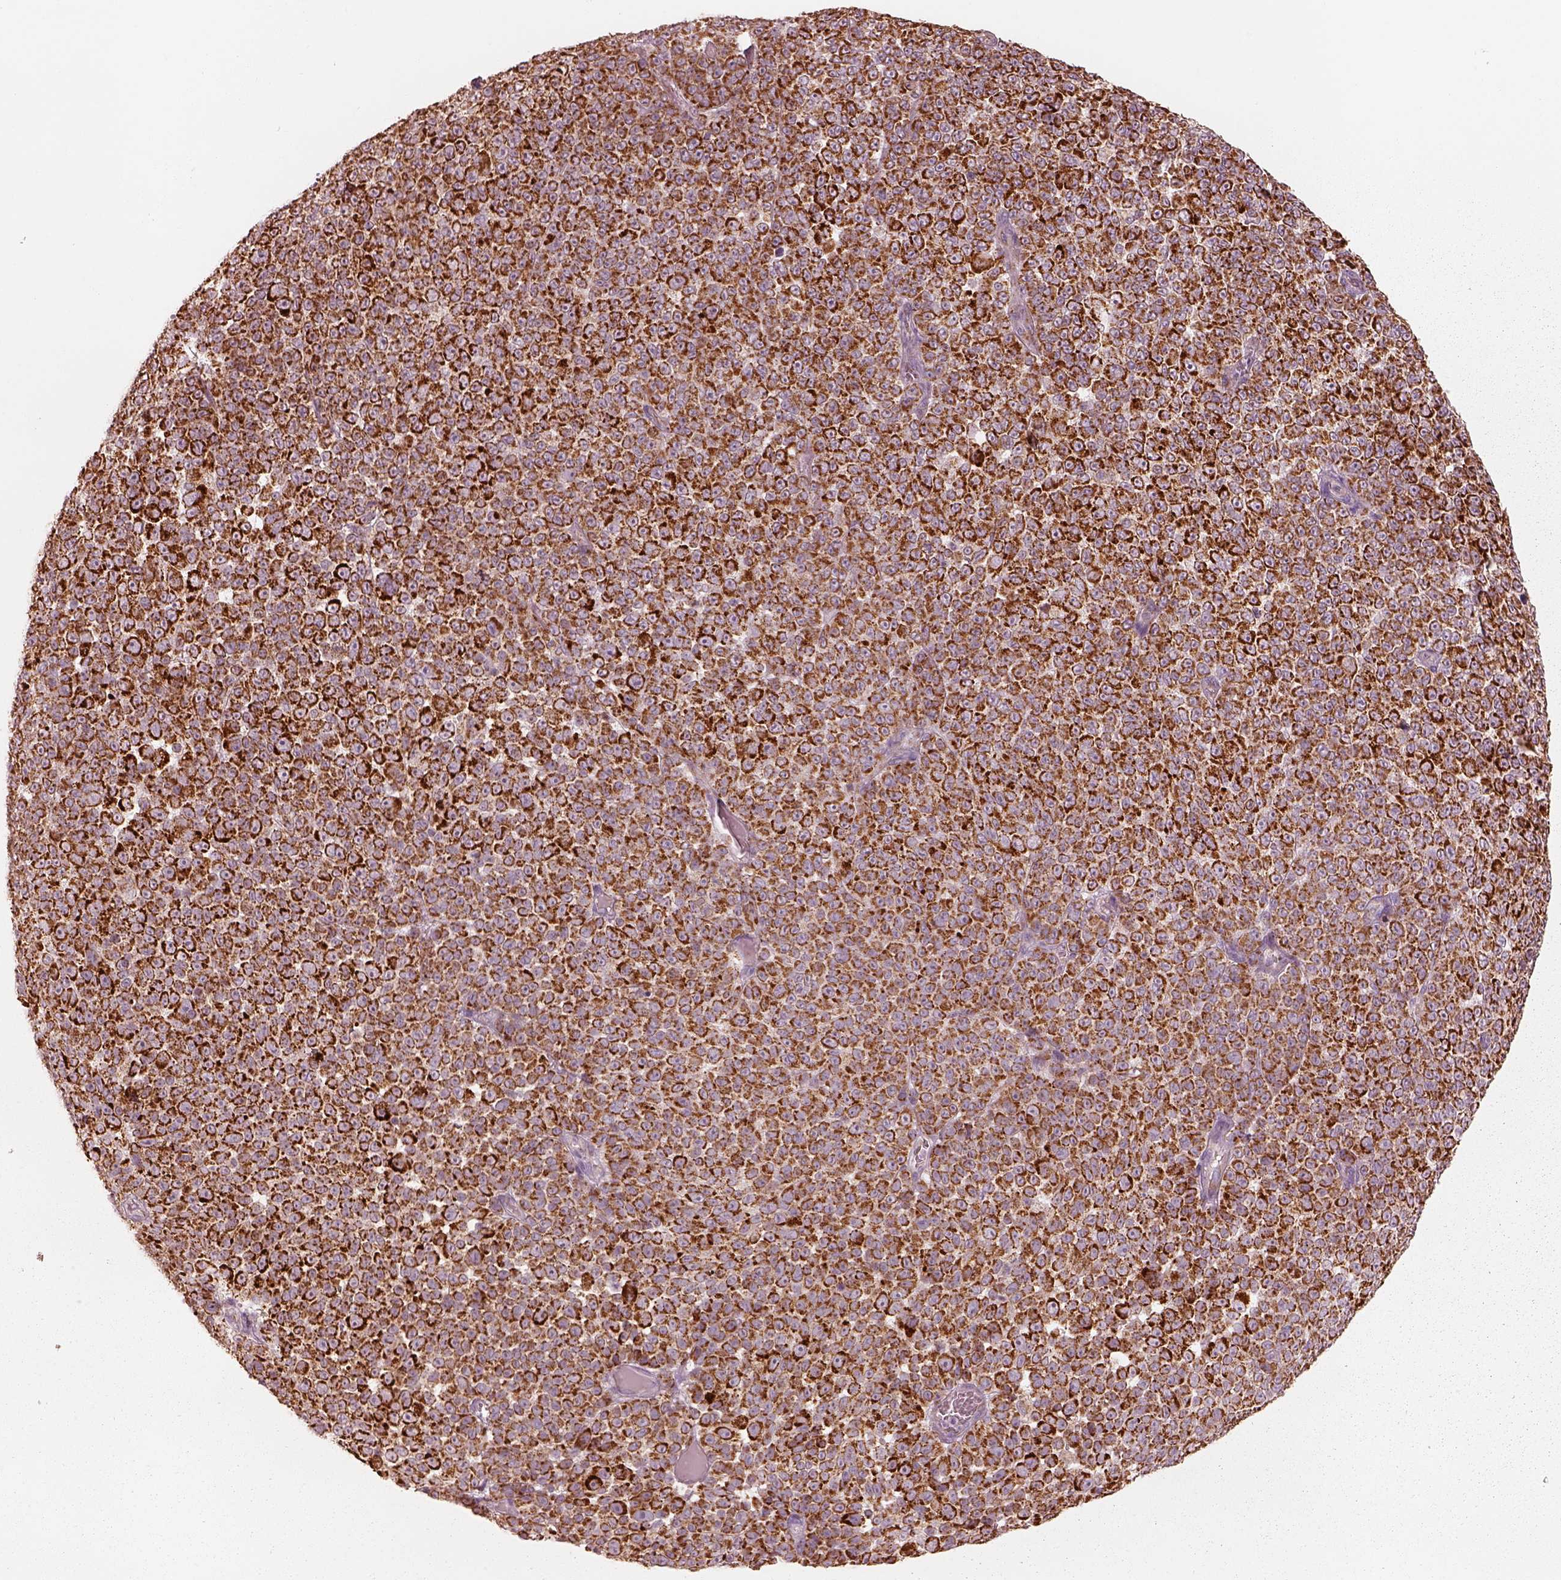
{"staining": {"intensity": "strong", "quantity": ">75%", "location": "cytoplasmic/membranous"}, "tissue": "melanoma", "cell_type": "Tumor cells", "image_type": "cancer", "snomed": [{"axis": "morphology", "description": "Malignant melanoma, NOS"}, {"axis": "topography", "description": "Skin"}], "caption": "Immunohistochemical staining of human melanoma demonstrates strong cytoplasmic/membranous protein staining in approximately >75% of tumor cells.", "gene": "ENTPD6", "patient": {"sex": "female", "age": 95}}